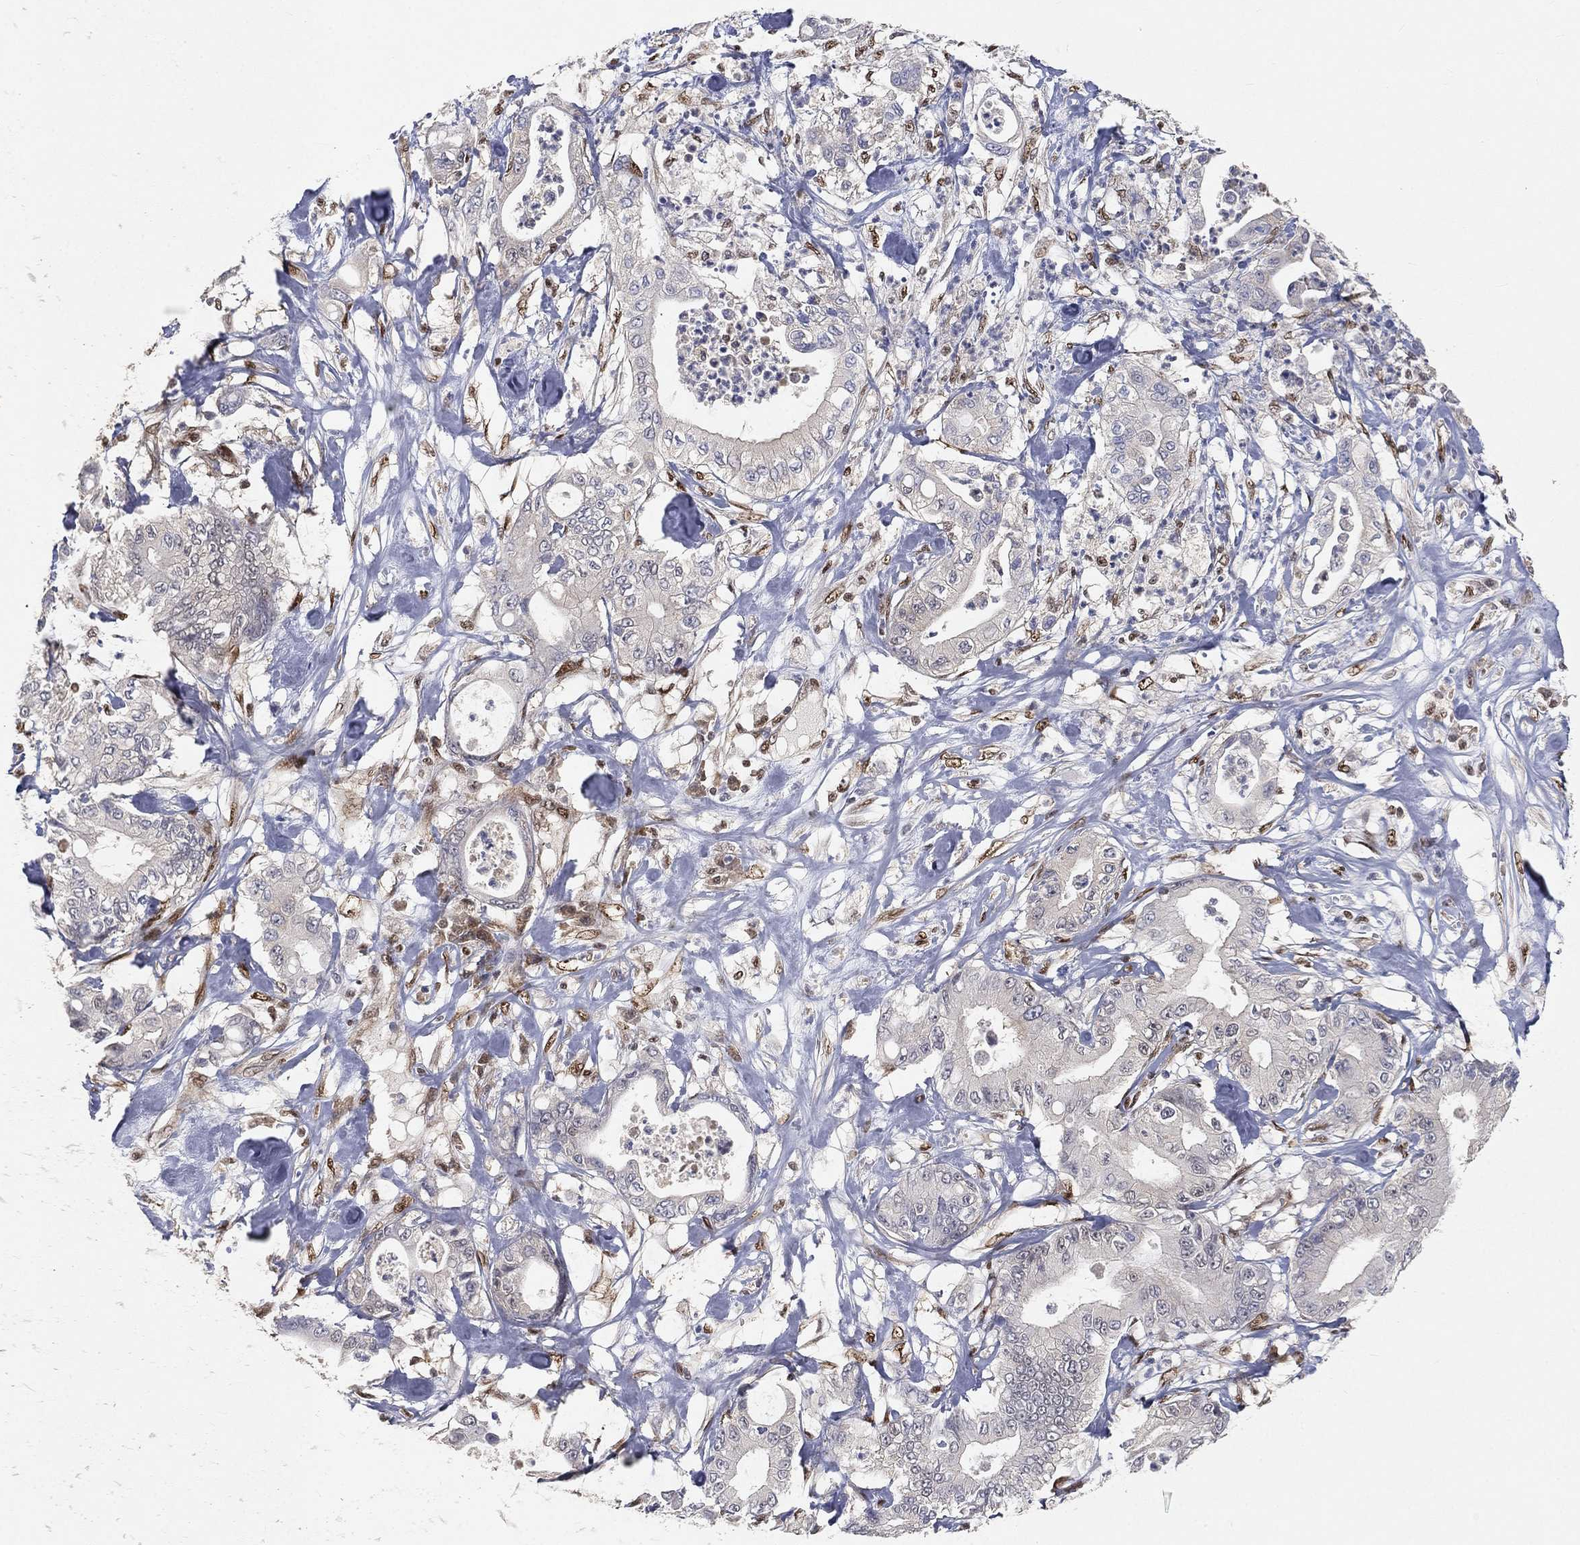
{"staining": {"intensity": "negative", "quantity": "none", "location": "none"}, "tissue": "pancreatic cancer", "cell_type": "Tumor cells", "image_type": "cancer", "snomed": [{"axis": "morphology", "description": "Adenocarcinoma, NOS"}, {"axis": "topography", "description": "Pancreas"}], "caption": "Immunohistochemistry histopathology image of pancreatic cancer (adenocarcinoma) stained for a protein (brown), which exhibits no expression in tumor cells. (DAB IHC visualized using brightfield microscopy, high magnification).", "gene": "CRTC3", "patient": {"sex": "male", "age": 71}}